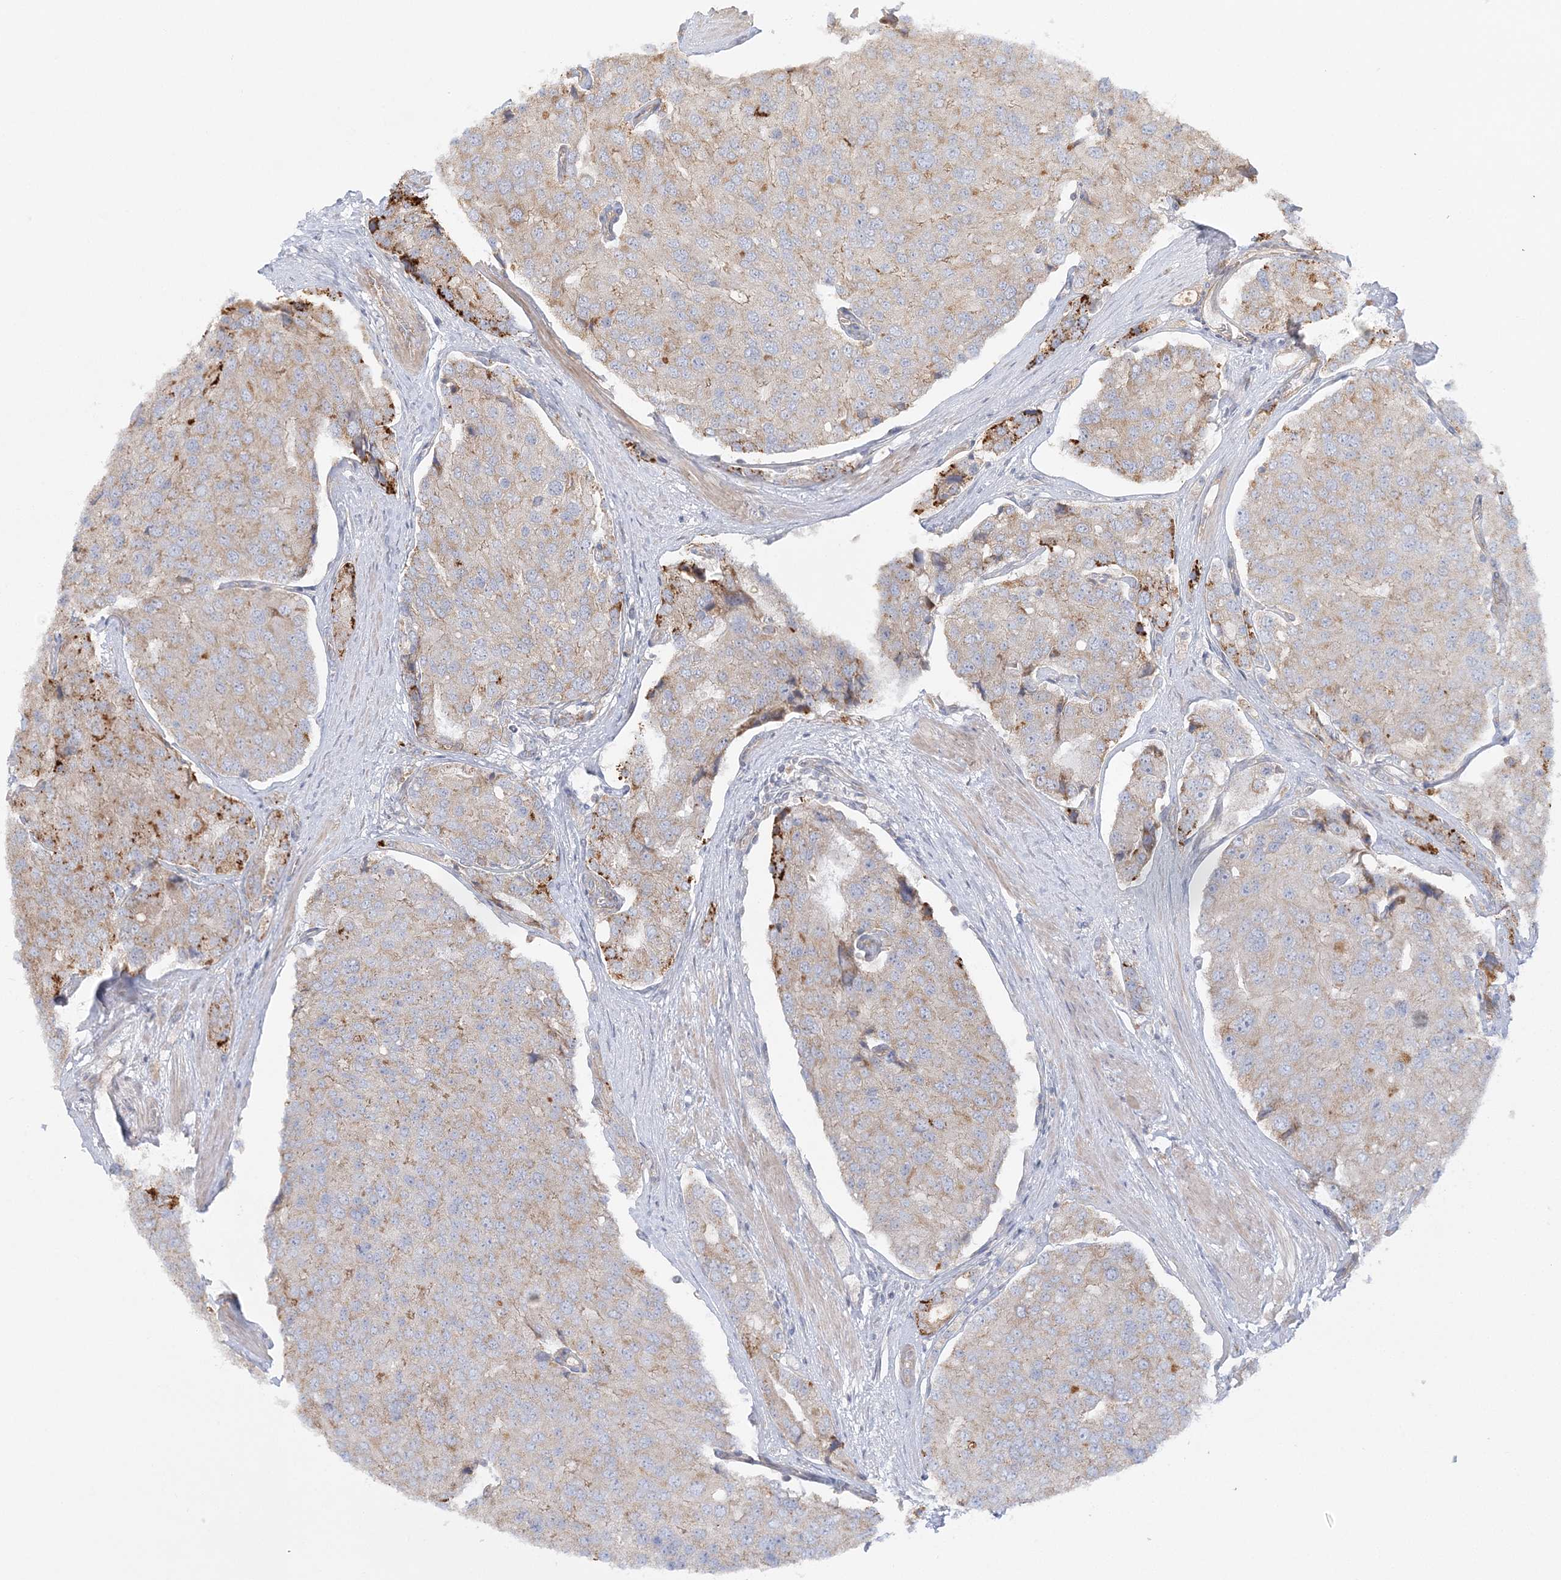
{"staining": {"intensity": "moderate", "quantity": "<25%", "location": "cytoplasmic/membranous"}, "tissue": "prostate cancer", "cell_type": "Tumor cells", "image_type": "cancer", "snomed": [{"axis": "morphology", "description": "Adenocarcinoma, High grade"}, {"axis": "topography", "description": "Prostate"}], "caption": "Protein staining reveals moderate cytoplasmic/membranous expression in about <25% of tumor cells in adenocarcinoma (high-grade) (prostate).", "gene": "KIAA0232", "patient": {"sex": "male", "age": 50}}